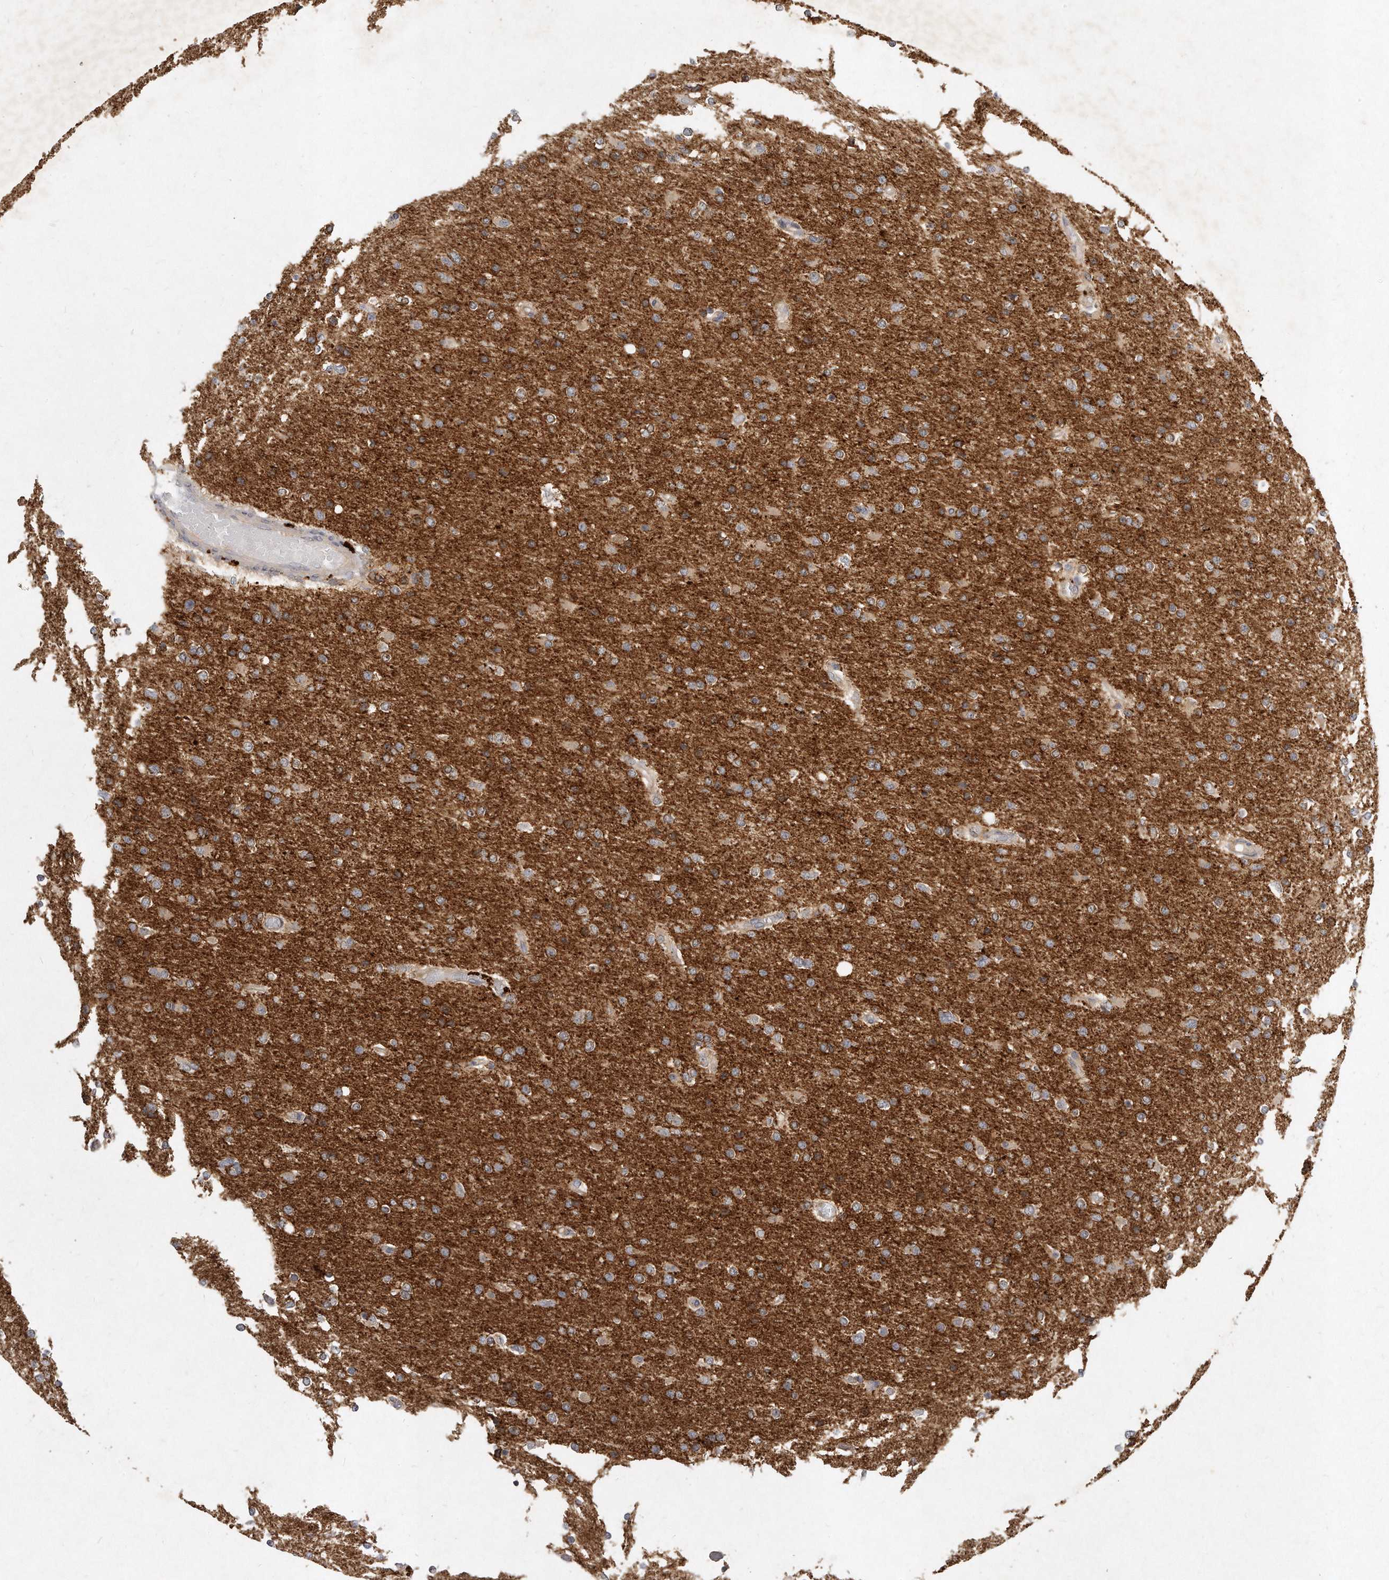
{"staining": {"intensity": "weak", "quantity": "25%-75%", "location": "cytoplasmic/membranous"}, "tissue": "glioma", "cell_type": "Tumor cells", "image_type": "cancer", "snomed": [{"axis": "morphology", "description": "Glioma, malignant, High grade"}, {"axis": "topography", "description": "Cerebral cortex"}], "caption": "A photomicrograph showing weak cytoplasmic/membranous expression in approximately 25%-75% of tumor cells in malignant glioma (high-grade), as visualized by brown immunohistochemical staining.", "gene": "LGALS8", "patient": {"sex": "female", "age": 36}}